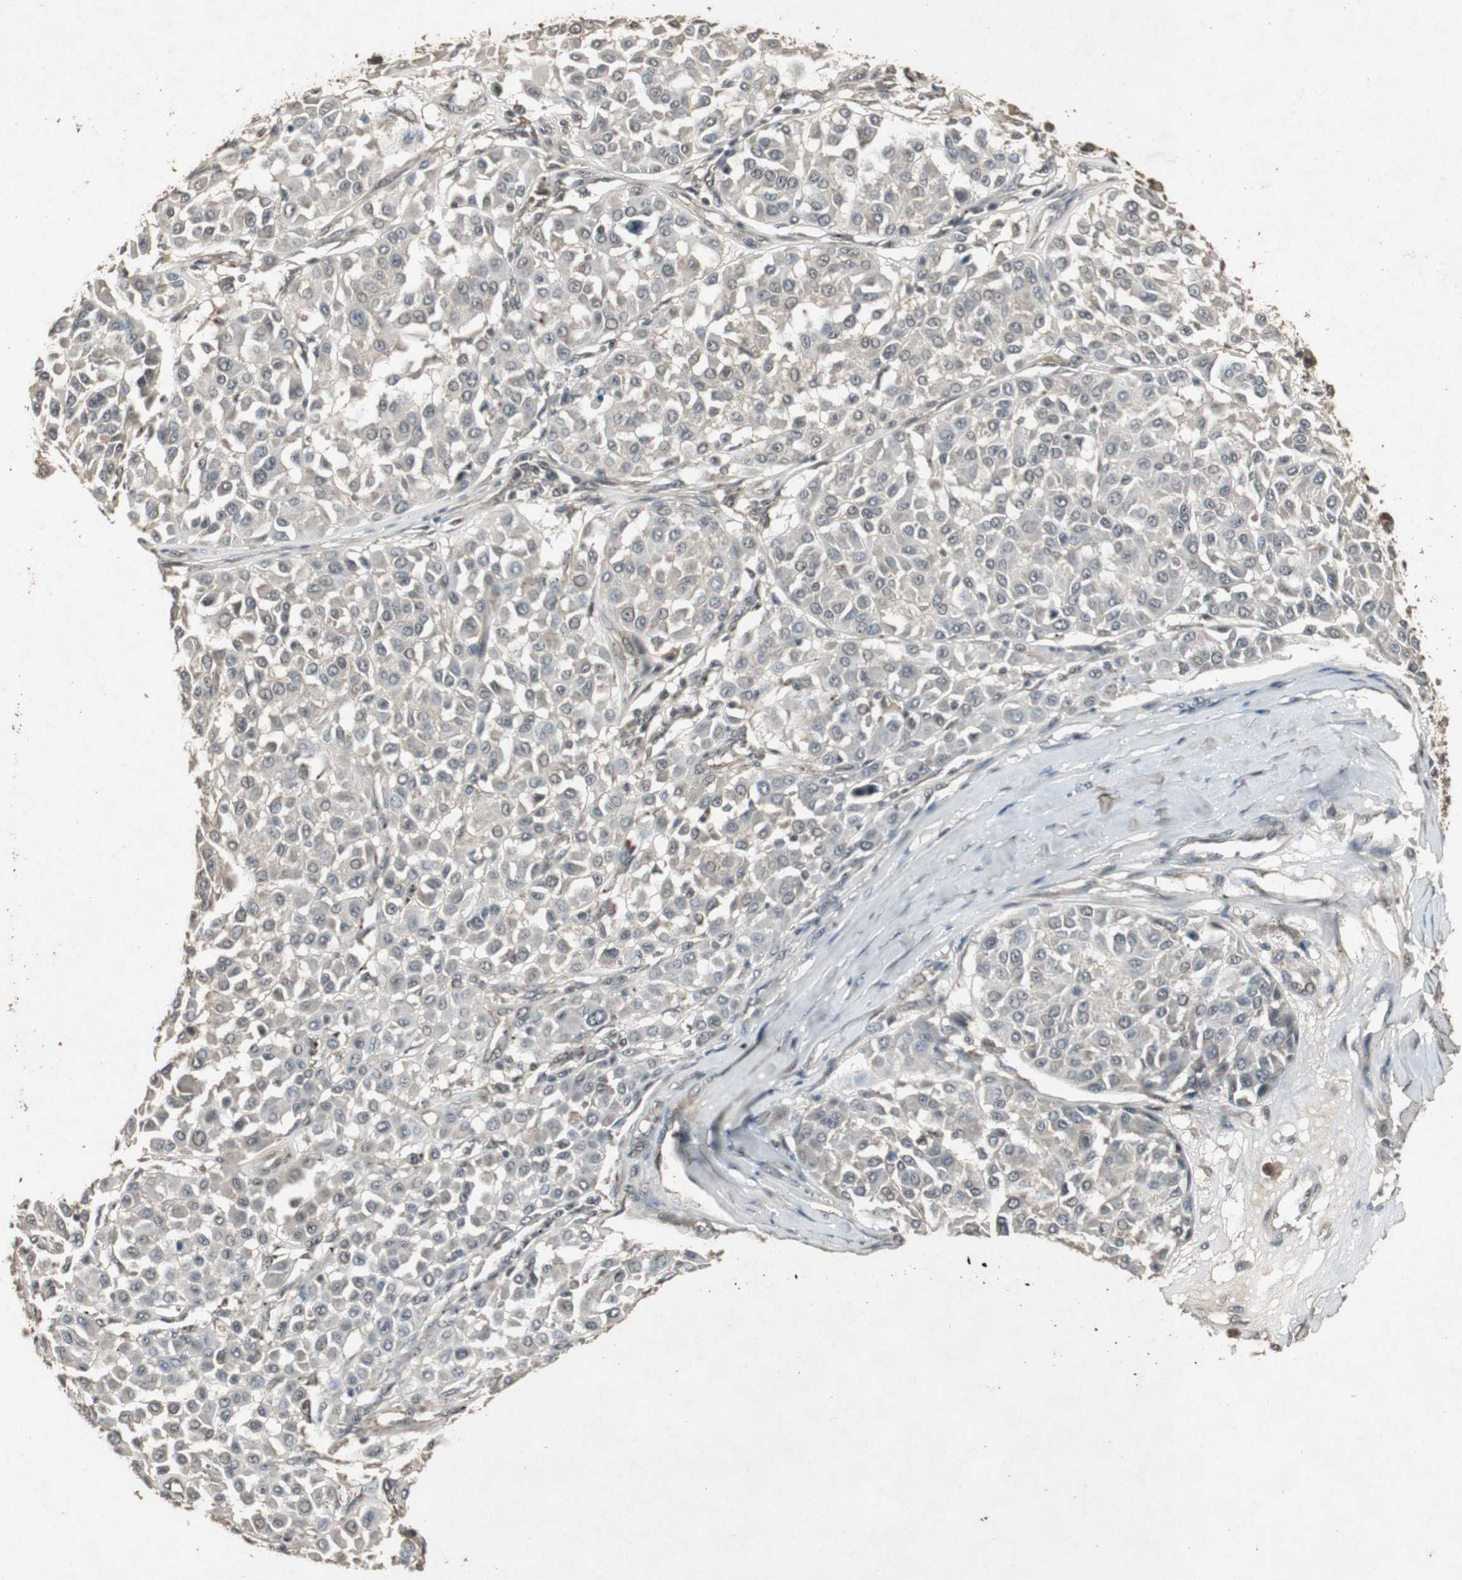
{"staining": {"intensity": "weak", "quantity": ">75%", "location": "cytoplasmic/membranous"}, "tissue": "melanoma", "cell_type": "Tumor cells", "image_type": "cancer", "snomed": [{"axis": "morphology", "description": "Malignant melanoma, Metastatic site"}, {"axis": "topography", "description": "Soft tissue"}], "caption": "Human melanoma stained with a brown dye reveals weak cytoplasmic/membranous positive staining in approximately >75% of tumor cells.", "gene": "EMX1", "patient": {"sex": "male", "age": 41}}